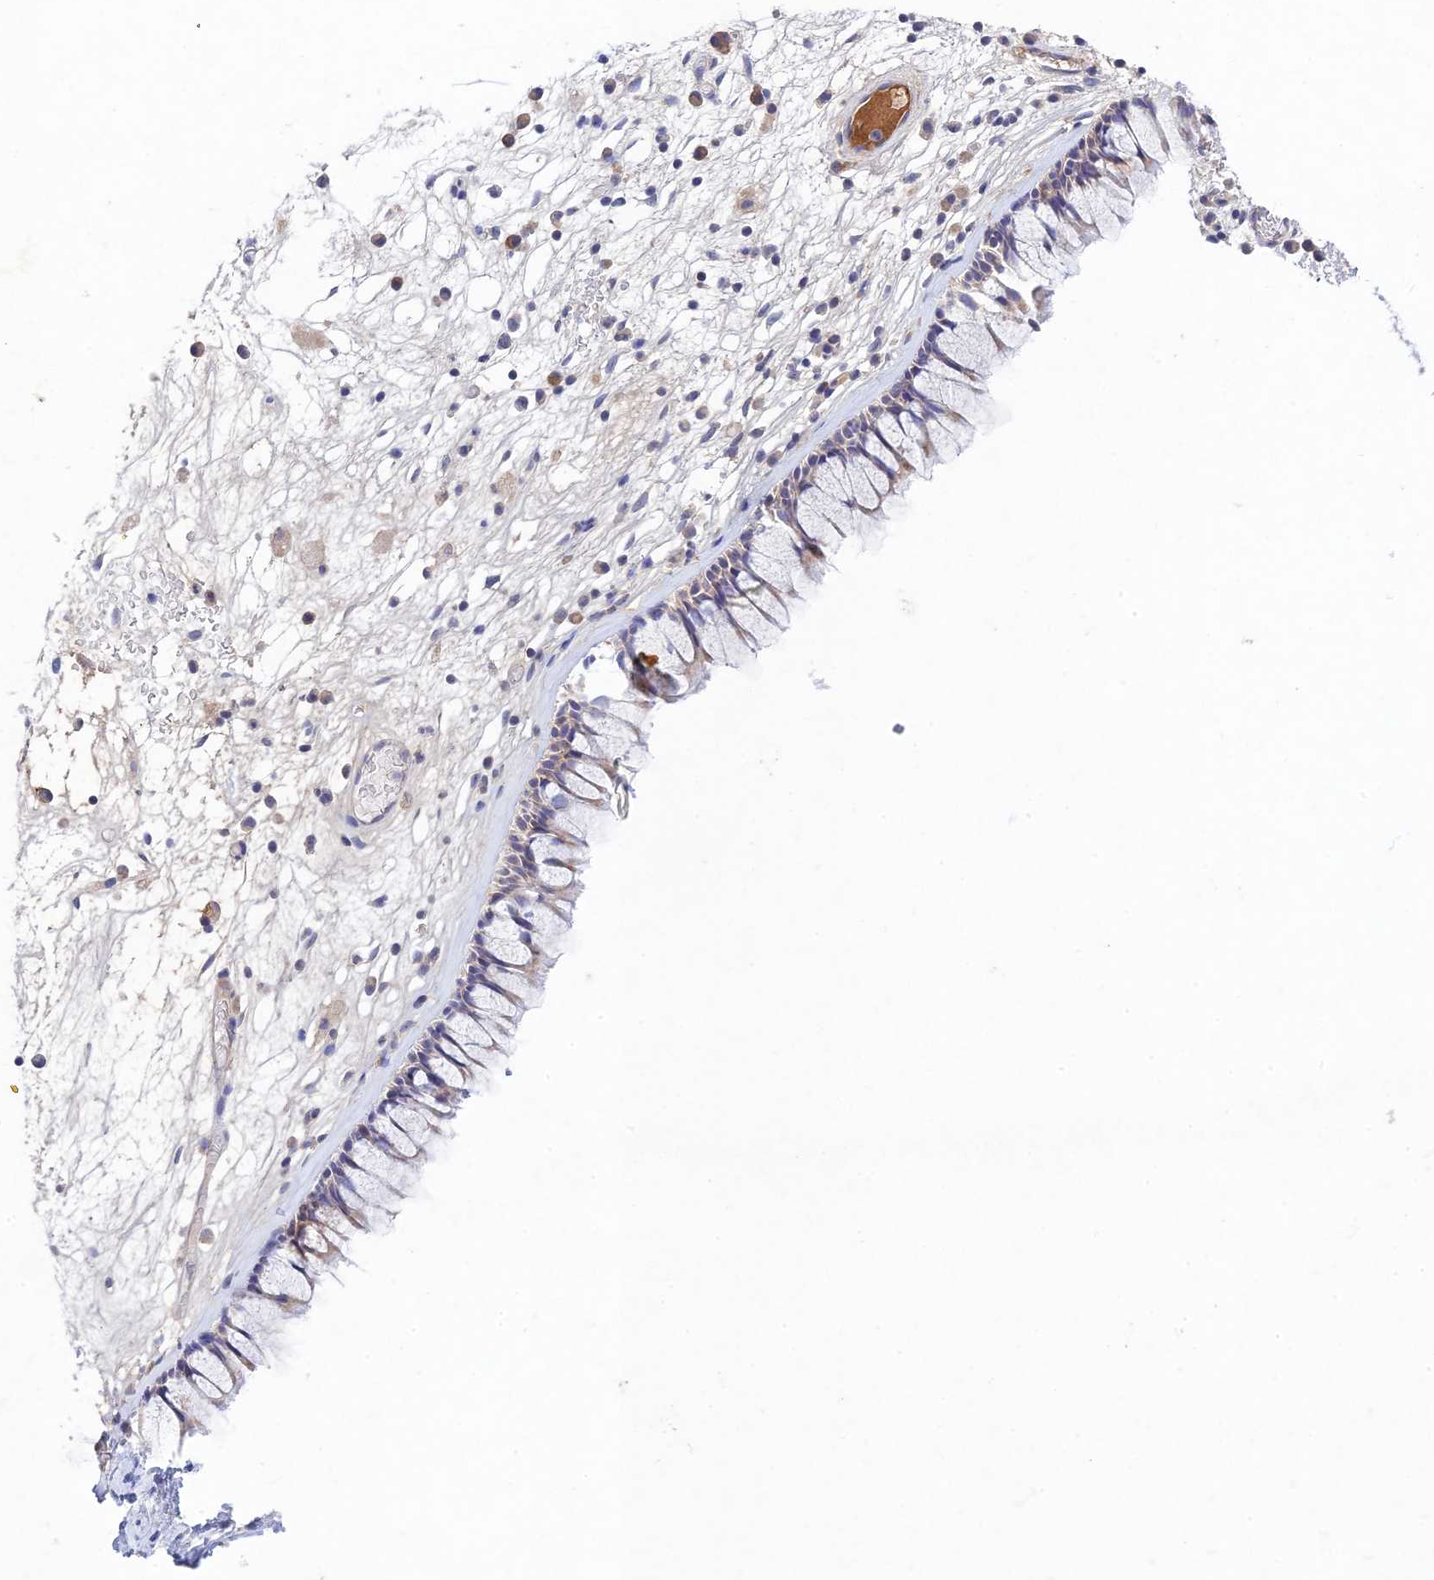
{"staining": {"intensity": "weak", "quantity": "<25%", "location": "cytoplasmic/membranous"}, "tissue": "nasopharynx", "cell_type": "Respiratory epithelial cells", "image_type": "normal", "snomed": [{"axis": "morphology", "description": "Normal tissue, NOS"}, {"axis": "morphology", "description": "Inflammation, NOS"}, {"axis": "morphology", "description": "Malignant melanoma, Metastatic site"}, {"axis": "topography", "description": "Nasopharynx"}], "caption": "Protein analysis of unremarkable nasopharynx demonstrates no significant expression in respiratory epithelial cells.", "gene": "CHST5", "patient": {"sex": "male", "age": 70}}